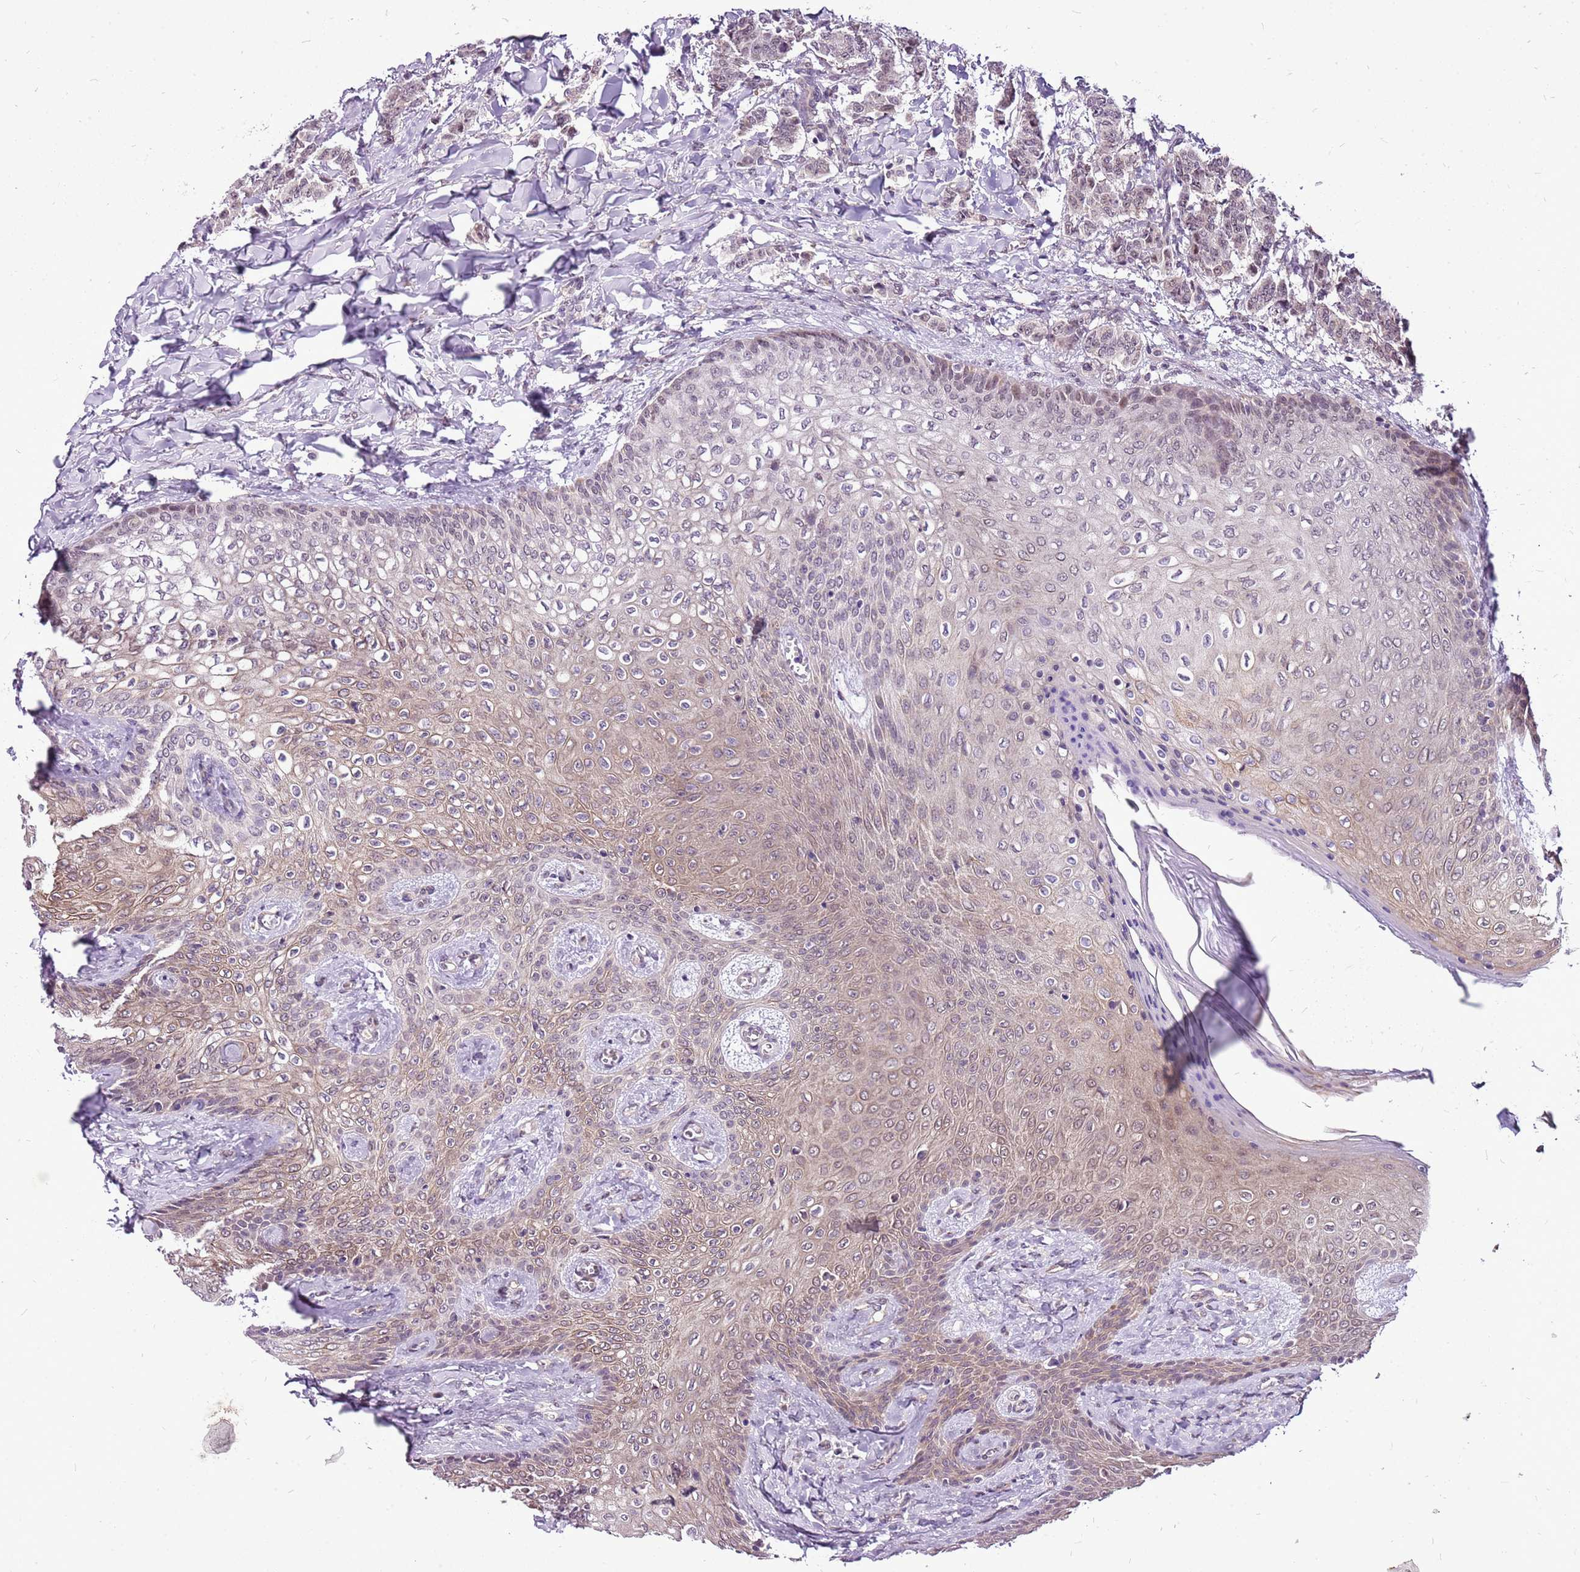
{"staining": {"intensity": "weak", "quantity": ">75%", "location": "nuclear"}, "tissue": "breast cancer", "cell_type": "Tumor cells", "image_type": "cancer", "snomed": [{"axis": "morphology", "description": "Duct carcinoma"}, {"axis": "topography", "description": "Breast"}], "caption": "Protein staining of invasive ductal carcinoma (breast) tissue demonstrates weak nuclear expression in approximately >75% of tumor cells.", "gene": "CCDC166", "patient": {"sex": "female", "age": 40}}